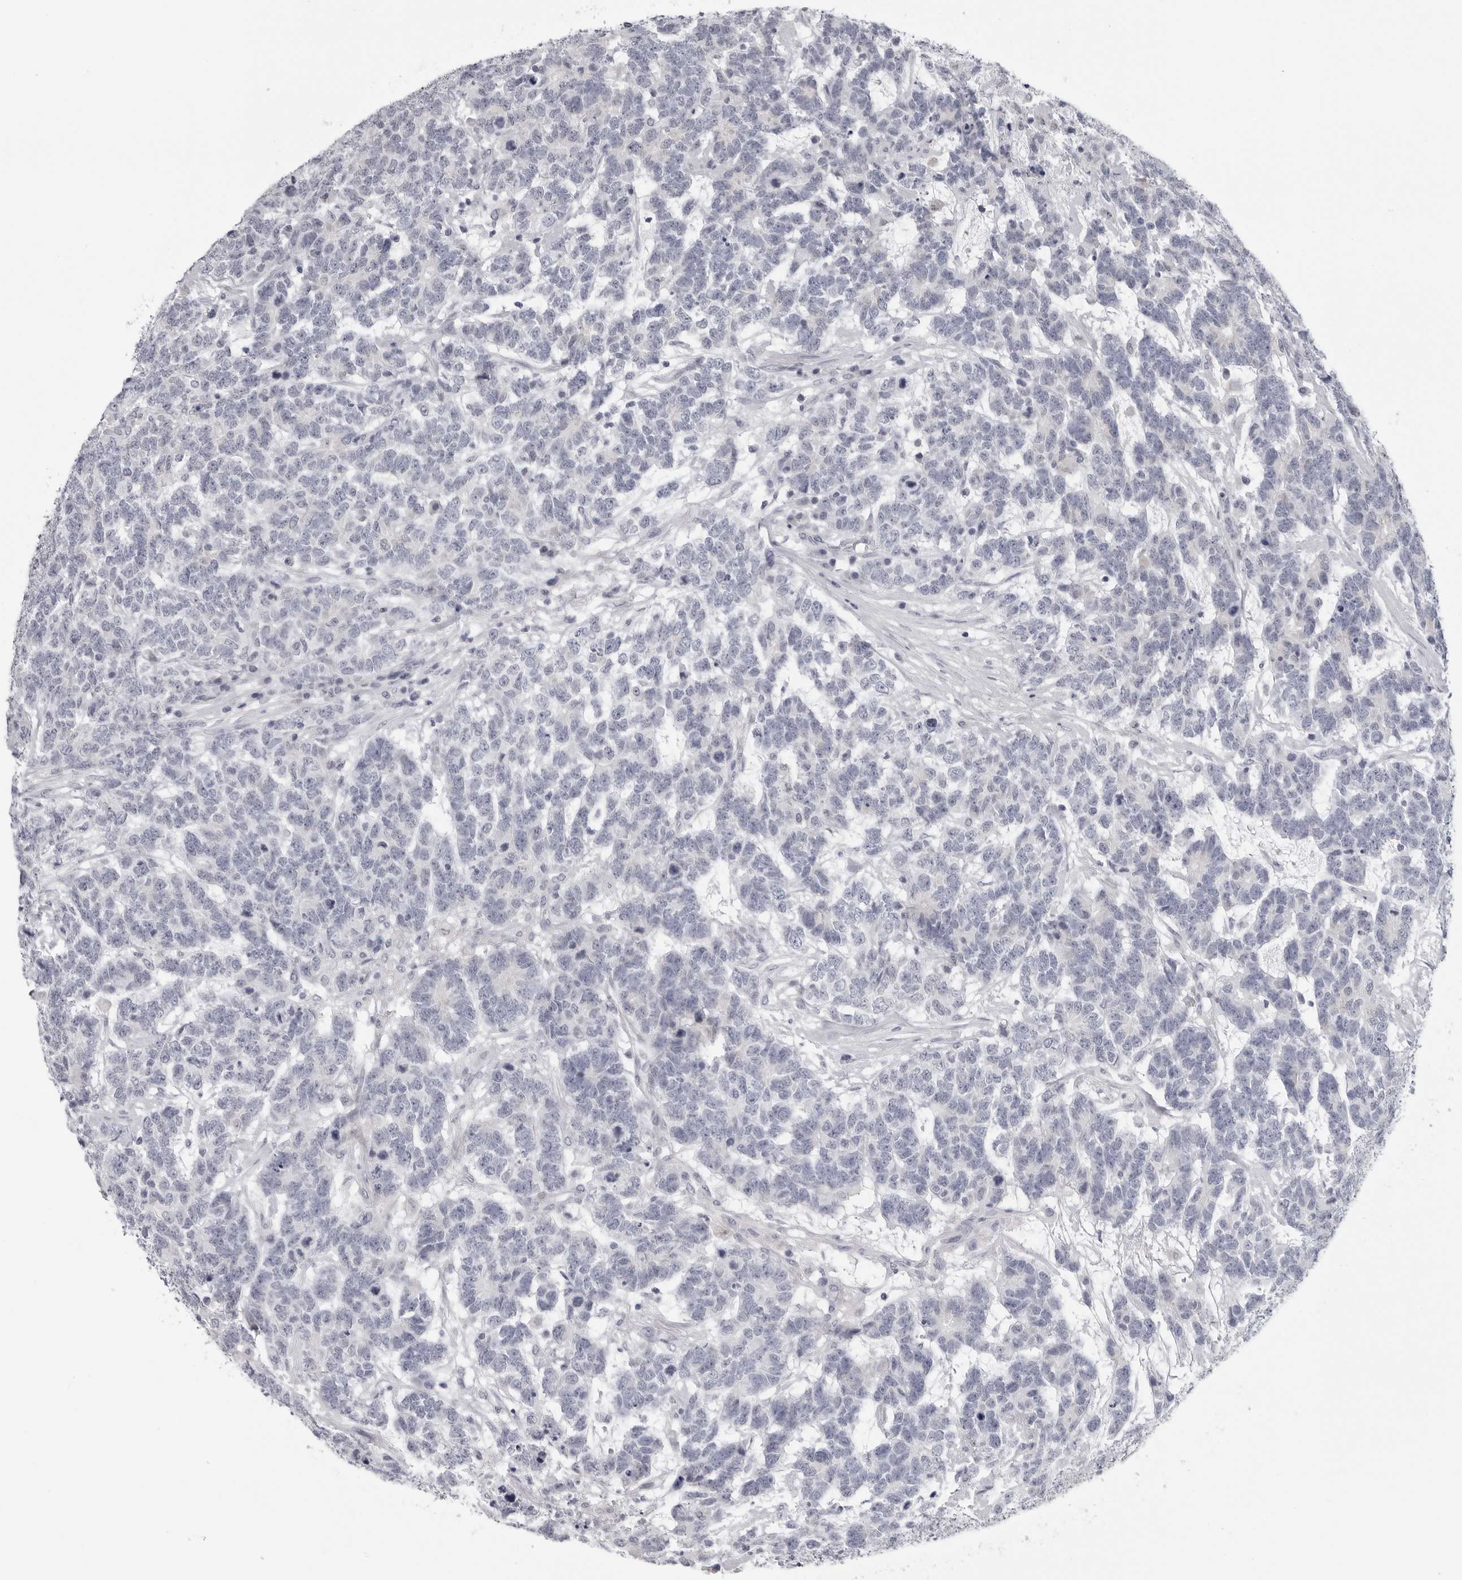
{"staining": {"intensity": "negative", "quantity": "none", "location": "none"}, "tissue": "testis cancer", "cell_type": "Tumor cells", "image_type": "cancer", "snomed": [{"axis": "morphology", "description": "Carcinoma, Embryonal, NOS"}, {"axis": "topography", "description": "Testis"}], "caption": "A high-resolution photomicrograph shows immunohistochemistry staining of testis embryonal carcinoma, which demonstrates no significant expression in tumor cells. The staining is performed using DAB (3,3'-diaminobenzidine) brown chromogen with nuclei counter-stained in using hematoxylin.", "gene": "OPLAH", "patient": {"sex": "male", "age": 26}}